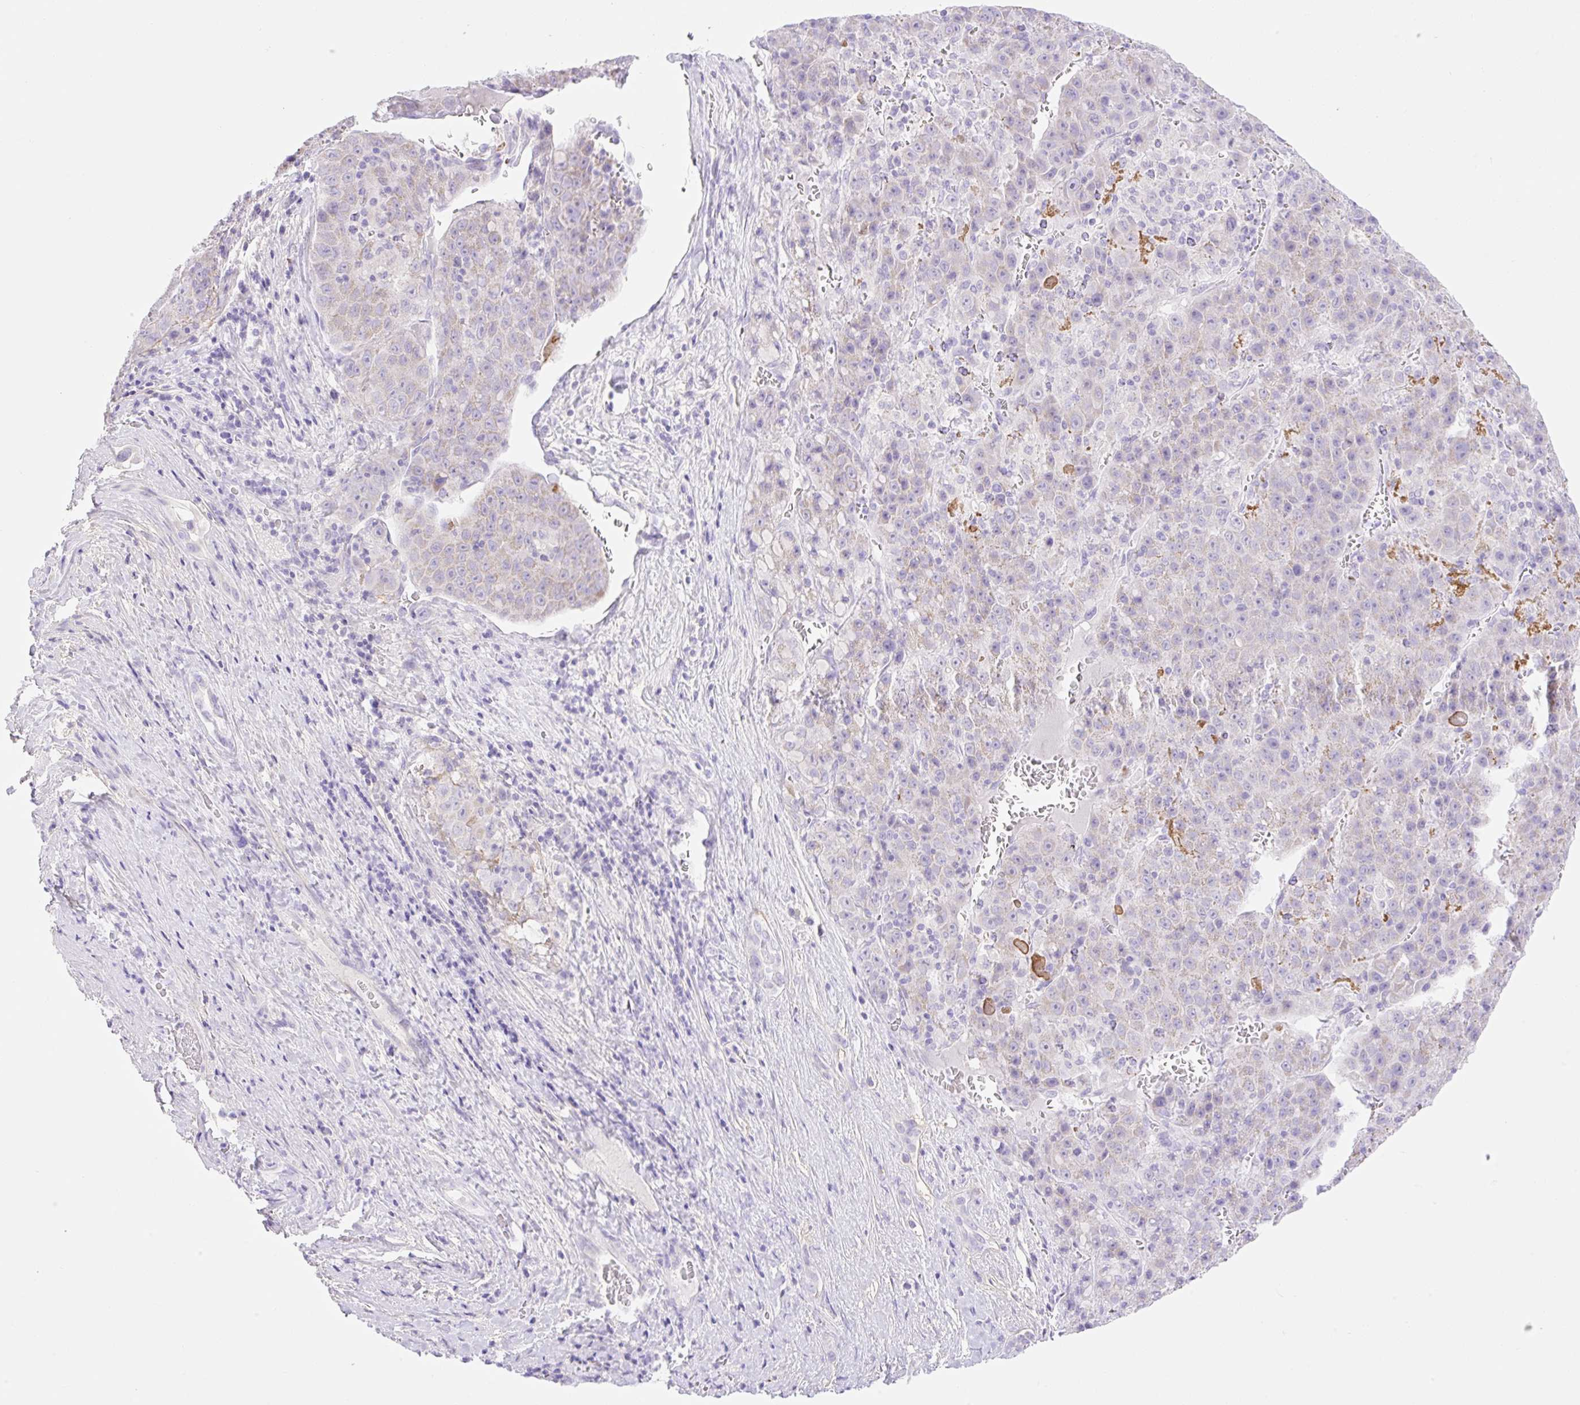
{"staining": {"intensity": "negative", "quantity": "none", "location": "none"}, "tissue": "liver cancer", "cell_type": "Tumor cells", "image_type": "cancer", "snomed": [{"axis": "morphology", "description": "Carcinoma, Hepatocellular, NOS"}, {"axis": "topography", "description": "Liver"}], "caption": "DAB (3,3'-diaminobenzidine) immunohistochemical staining of human hepatocellular carcinoma (liver) demonstrates no significant expression in tumor cells.", "gene": "CDX1", "patient": {"sex": "female", "age": 53}}